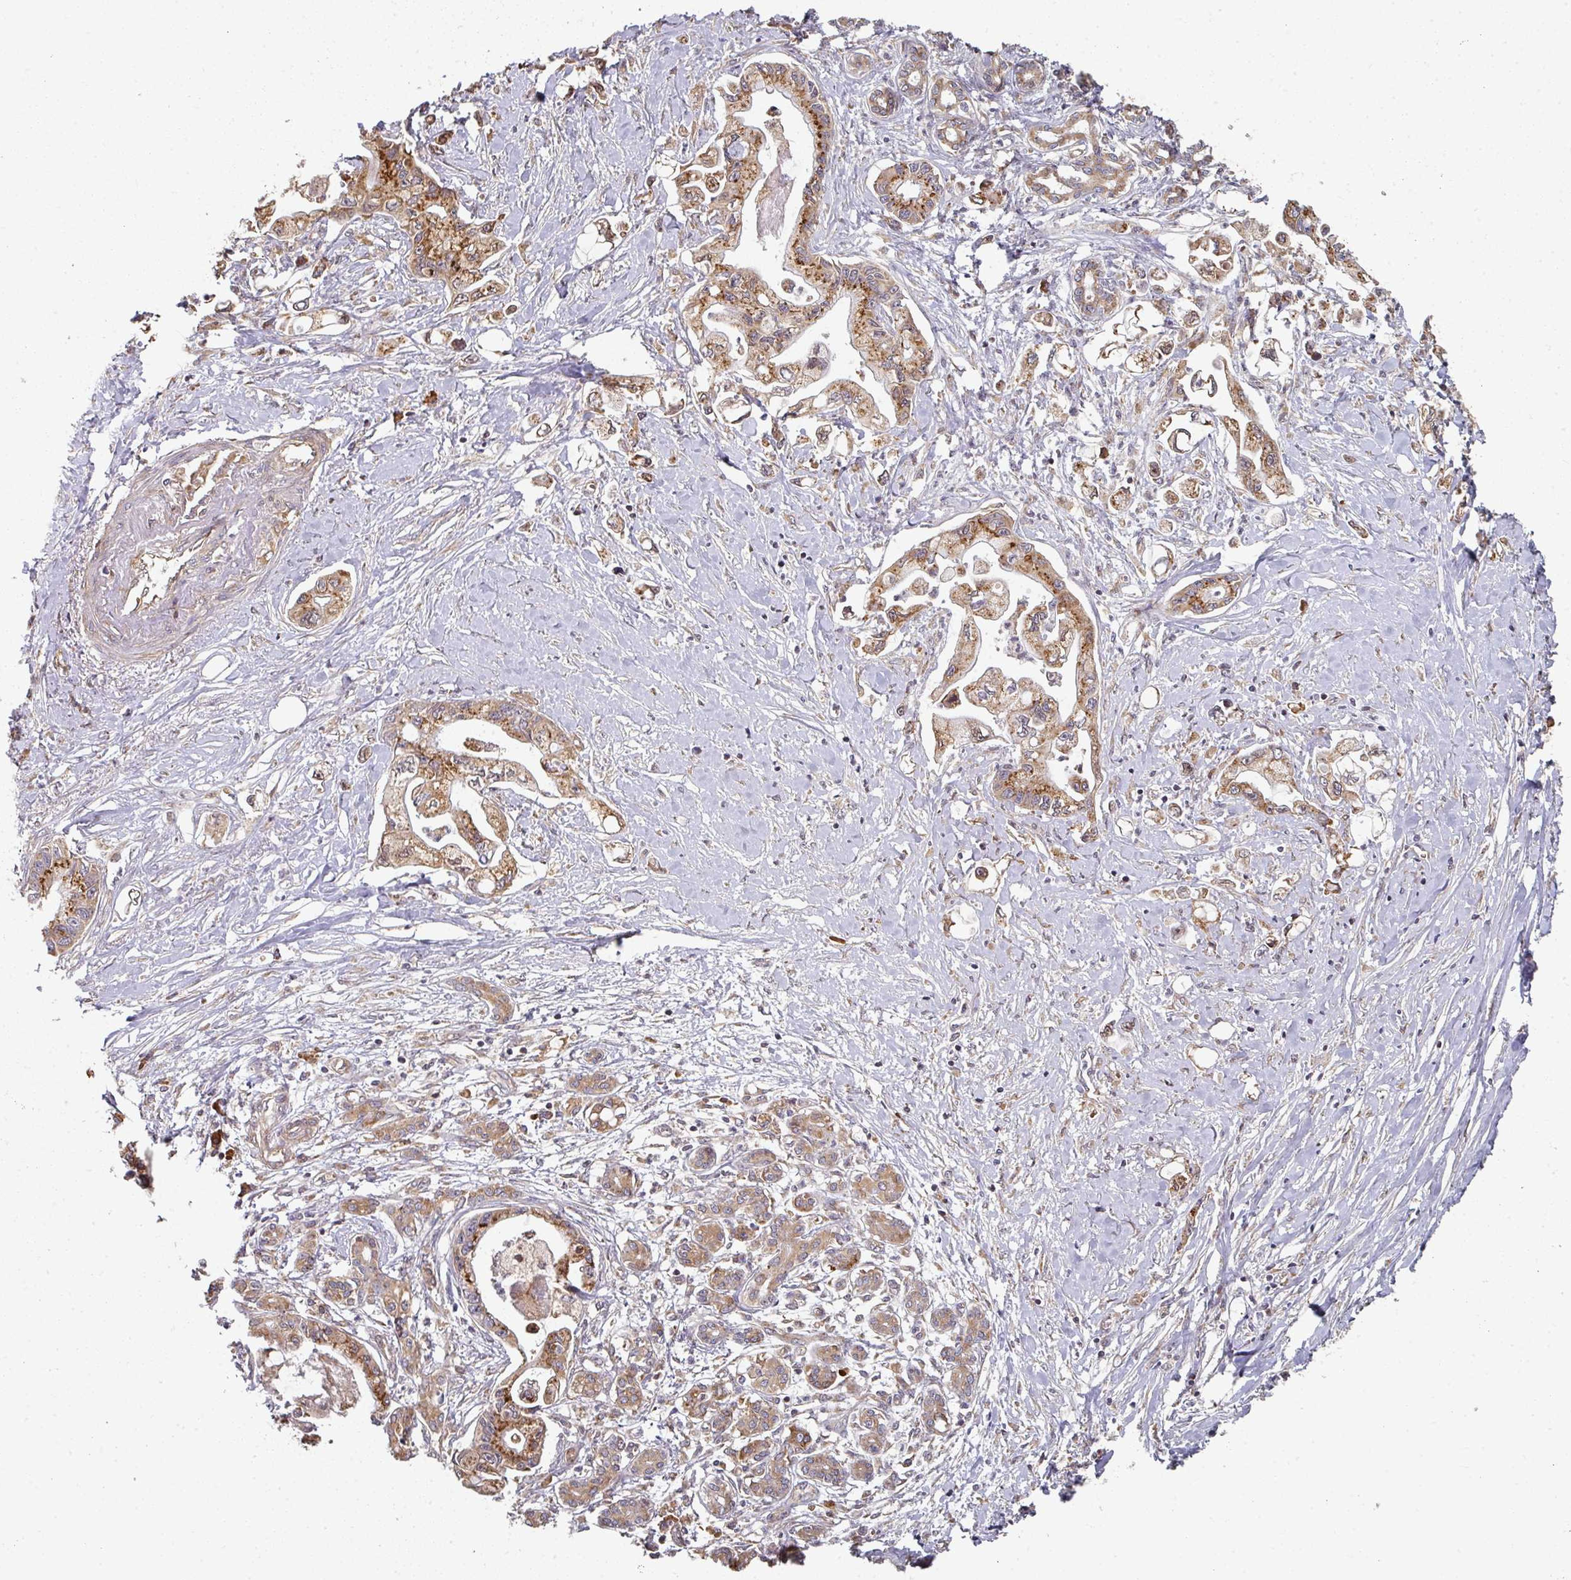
{"staining": {"intensity": "strong", "quantity": ">75%", "location": "cytoplasmic/membranous"}, "tissue": "pancreatic cancer", "cell_type": "Tumor cells", "image_type": "cancer", "snomed": [{"axis": "morphology", "description": "Adenocarcinoma, NOS"}, {"axis": "topography", "description": "Pancreas"}], "caption": "IHC image of neoplastic tissue: adenocarcinoma (pancreatic) stained using immunohistochemistry (IHC) shows high levels of strong protein expression localized specifically in the cytoplasmic/membranous of tumor cells, appearing as a cytoplasmic/membranous brown color.", "gene": "EDEM2", "patient": {"sex": "male", "age": 61}}